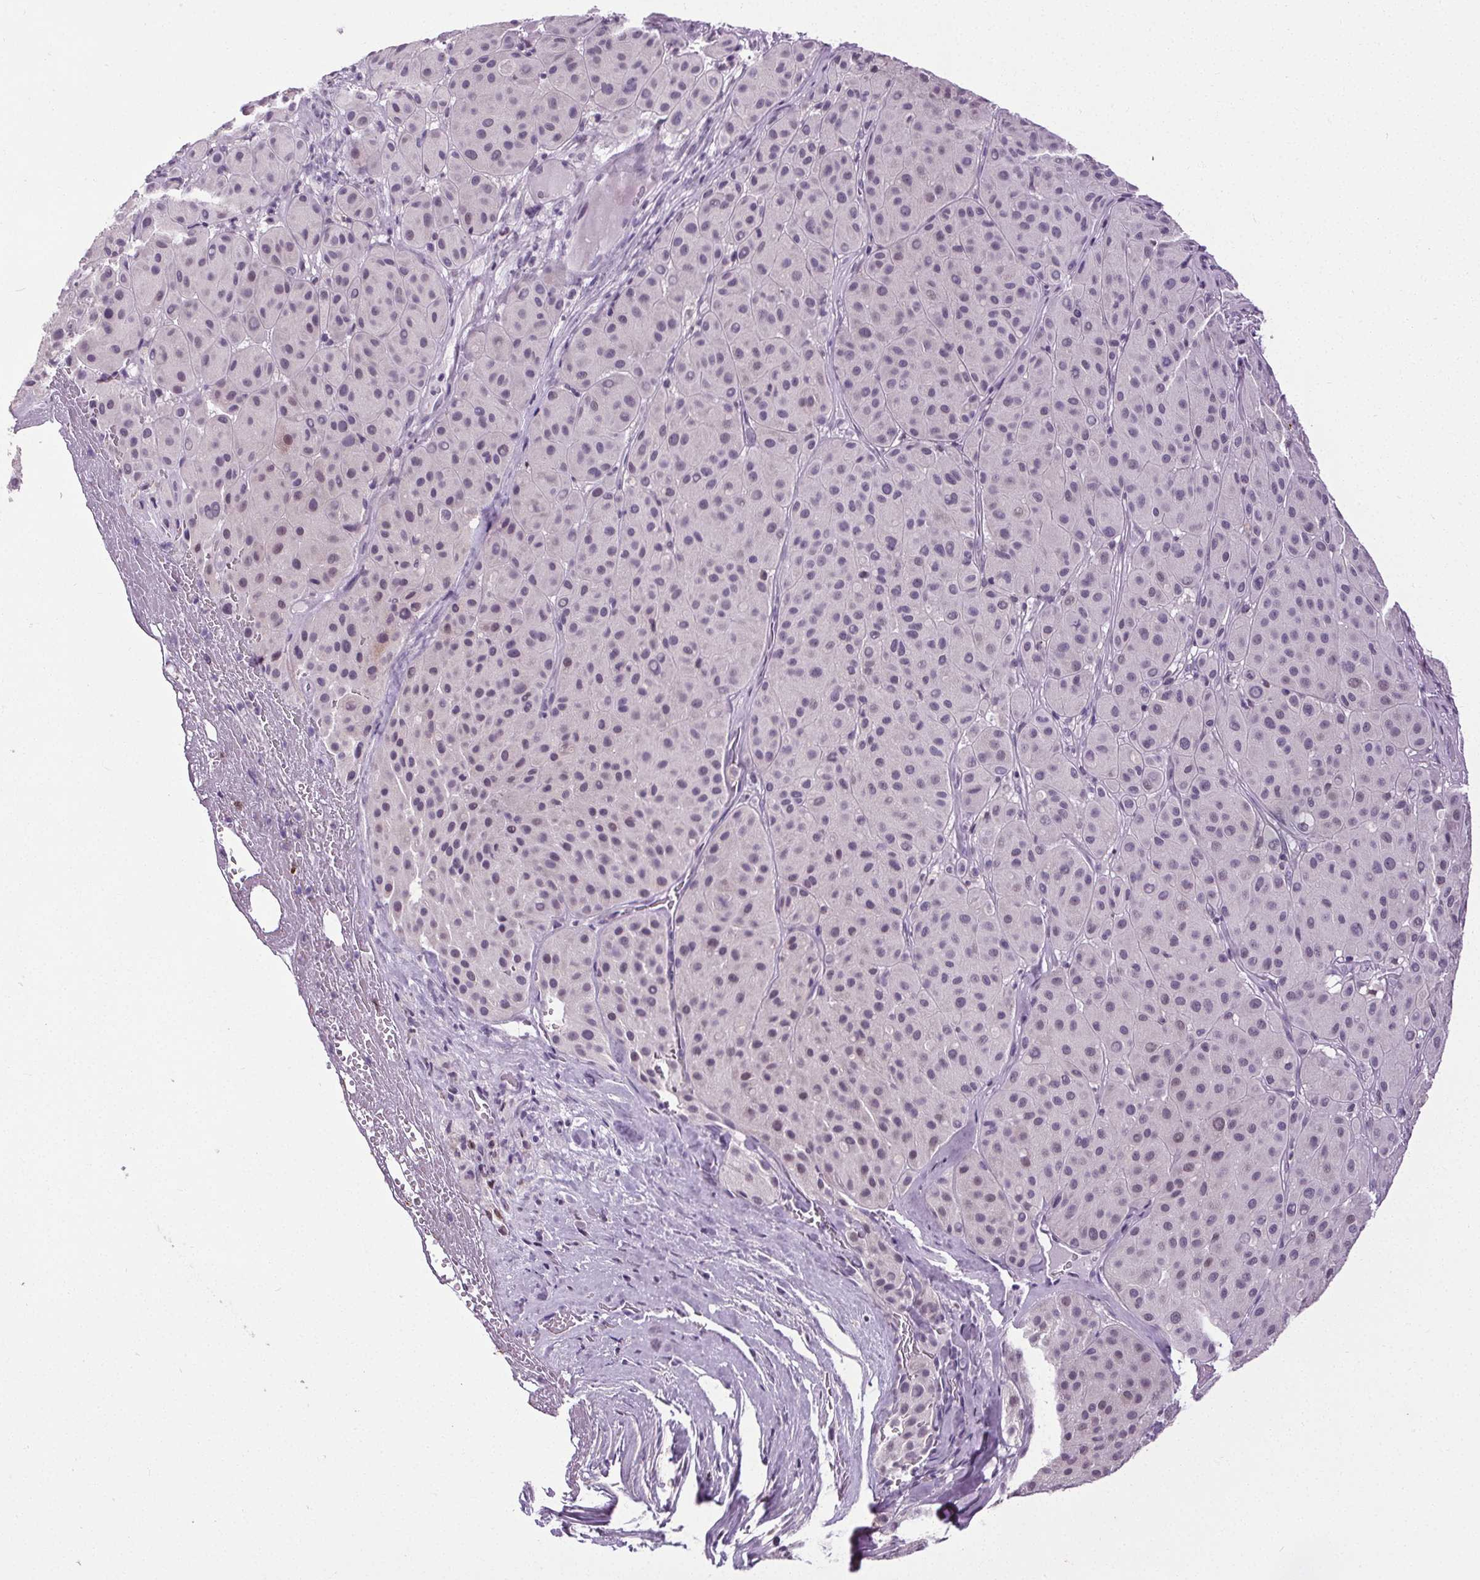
{"staining": {"intensity": "negative", "quantity": "none", "location": "none"}, "tissue": "melanoma", "cell_type": "Tumor cells", "image_type": "cancer", "snomed": [{"axis": "morphology", "description": "Malignant melanoma, Metastatic site"}, {"axis": "topography", "description": "Smooth muscle"}], "caption": "DAB (3,3'-diaminobenzidine) immunohistochemical staining of human malignant melanoma (metastatic site) displays no significant positivity in tumor cells. (DAB (3,3'-diaminobenzidine) IHC with hematoxylin counter stain).", "gene": "TMEM240", "patient": {"sex": "male", "age": 41}}